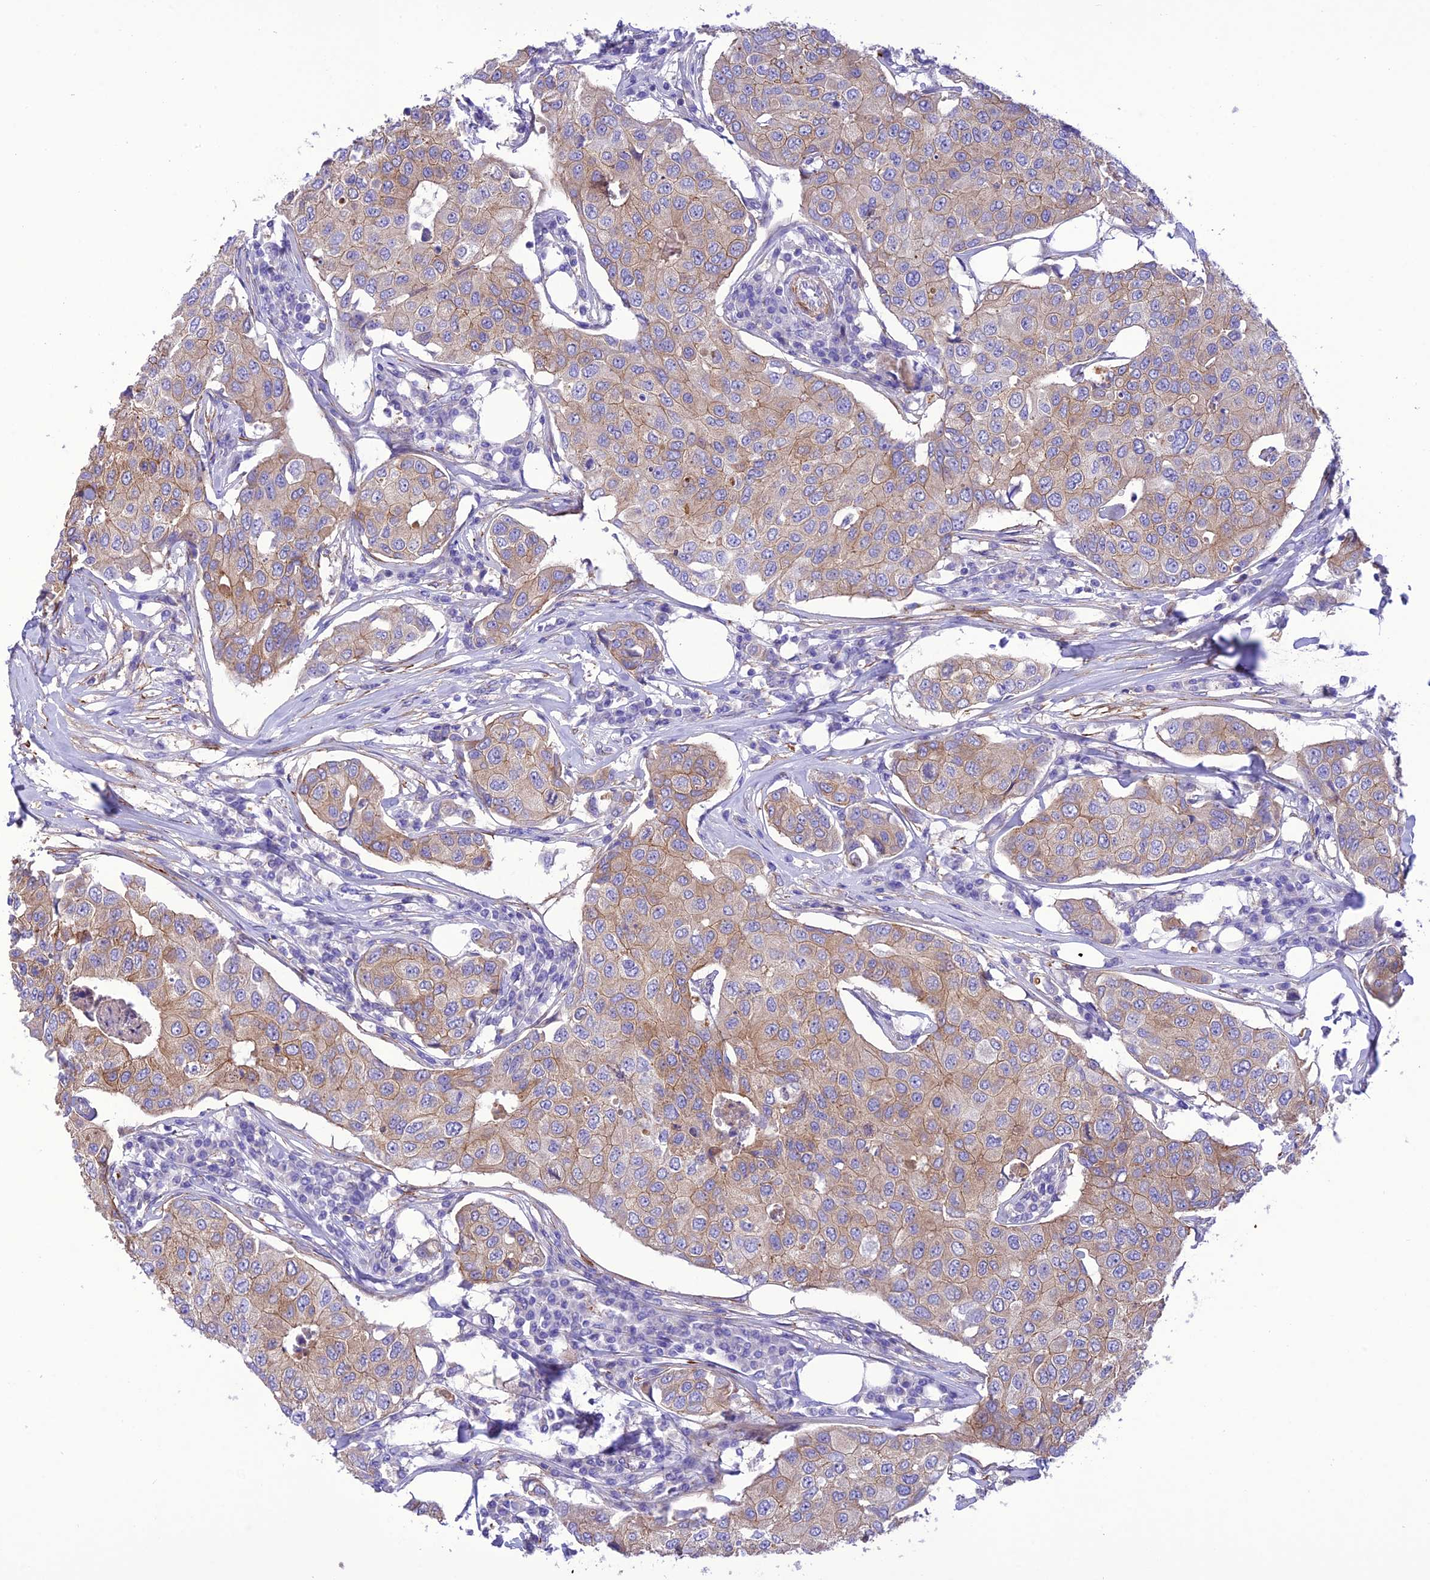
{"staining": {"intensity": "weak", "quantity": ">75%", "location": "cytoplasmic/membranous"}, "tissue": "breast cancer", "cell_type": "Tumor cells", "image_type": "cancer", "snomed": [{"axis": "morphology", "description": "Duct carcinoma"}, {"axis": "topography", "description": "Breast"}], "caption": "DAB immunohistochemical staining of human breast invasive ductal carcinoma reveals weak cytoplasmic/membranous protein staining in about >75% of tumor cells.", "gene": "FRA10AC1", "patient": {"sex": "female", "age": 80}}